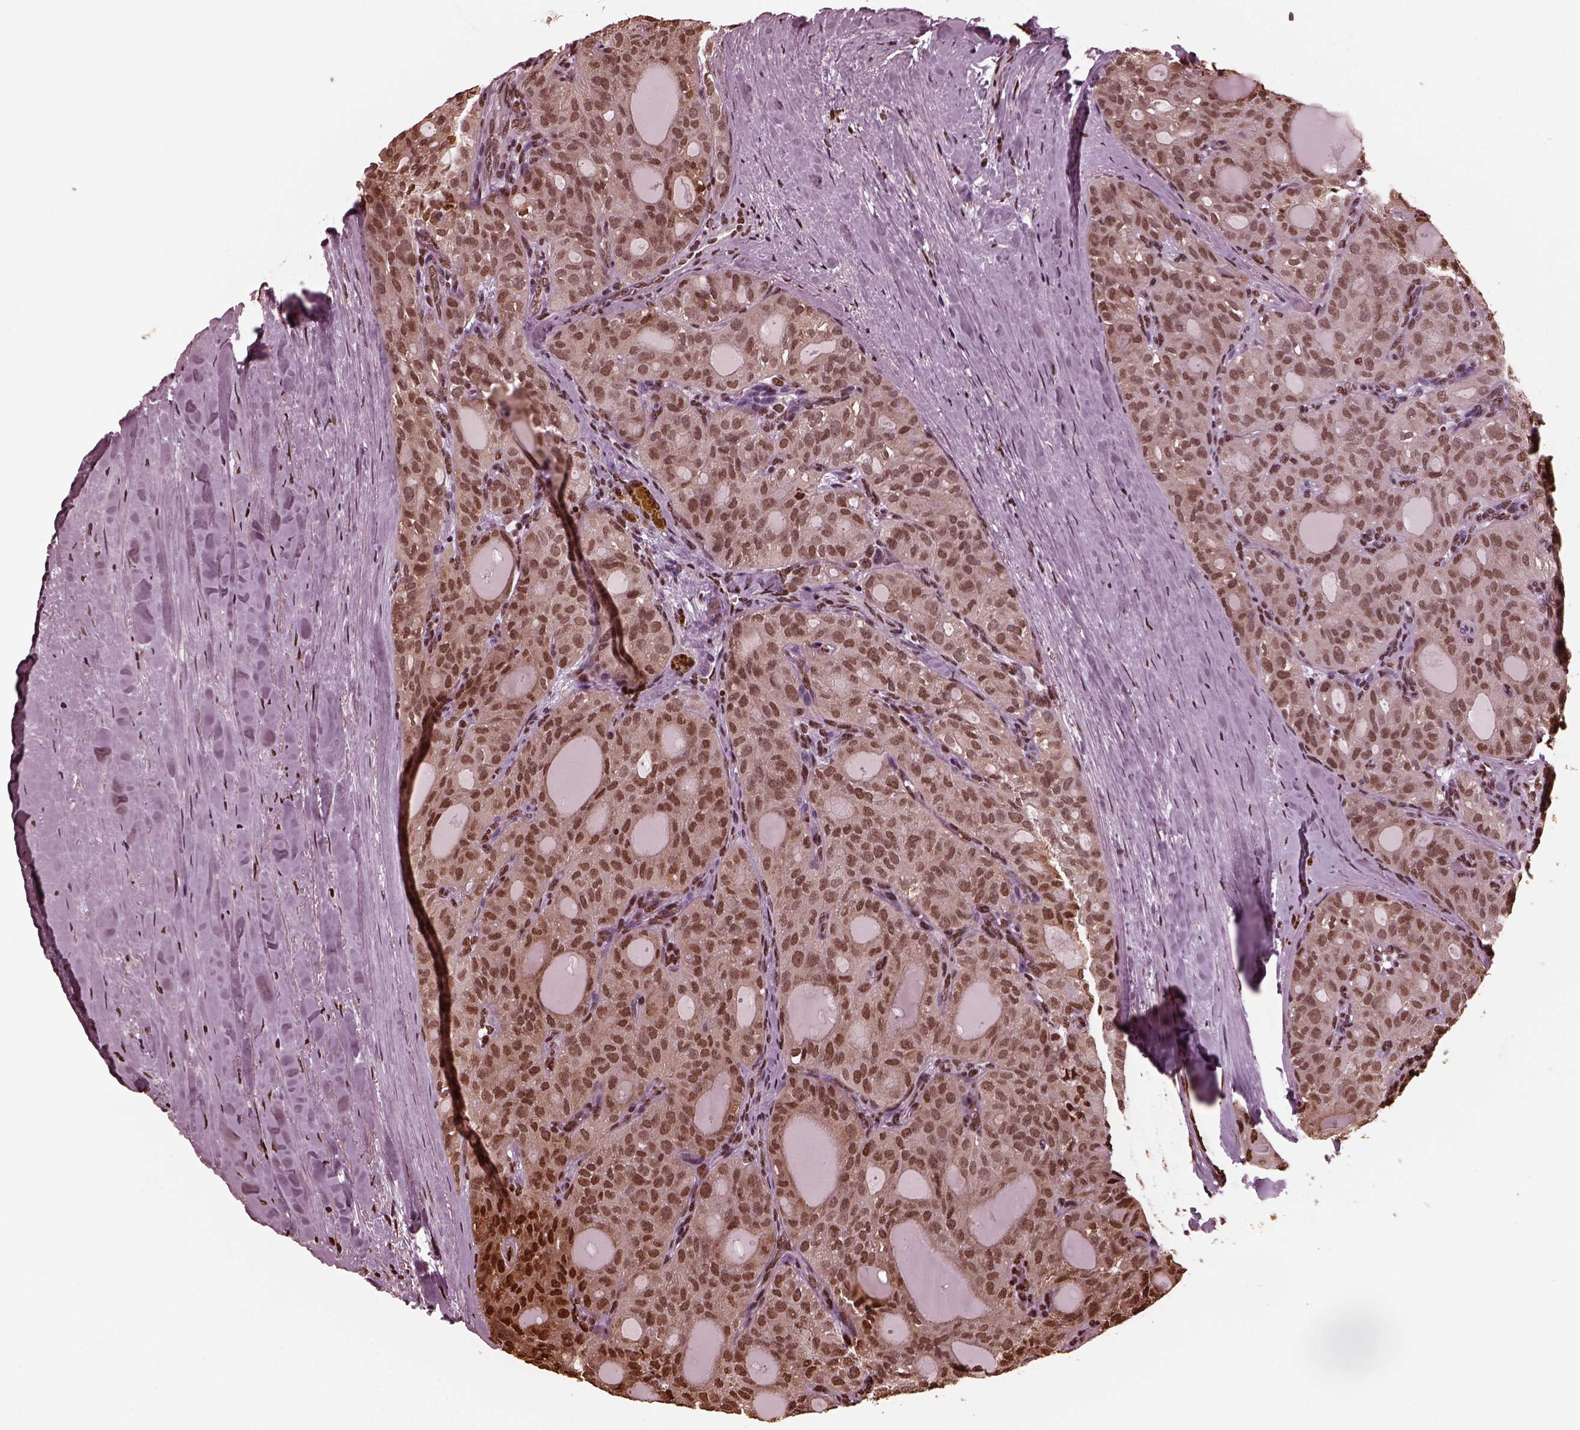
{"staining": {"intensity": "moderate", "quantity": ">75%", "location": "nuclear"}, "tissue": "thyroid cancer", "cell_type": "Tumor cells", "image_type": "cancer", "snomed": [{"axis": "morphology", "description": "Follicular adenoma carcinoma, NOS"}, {"axis": "topography", "description": "Thyroid gland"}], "caption": "IHC (DAB (3,3'-diaminobenzidine)) staining of follicular adenoma carcinoma (thyroid) demonstrates moderate nuclear protein positivity in approximately >75% of tumor cells. The protein is stained brown, and the nuclei are stained in blue (DAB IHC with brightfield microscopy, high magnification).", "gene": "NSD1", "patient": {"sex": "male", "age": 75}}